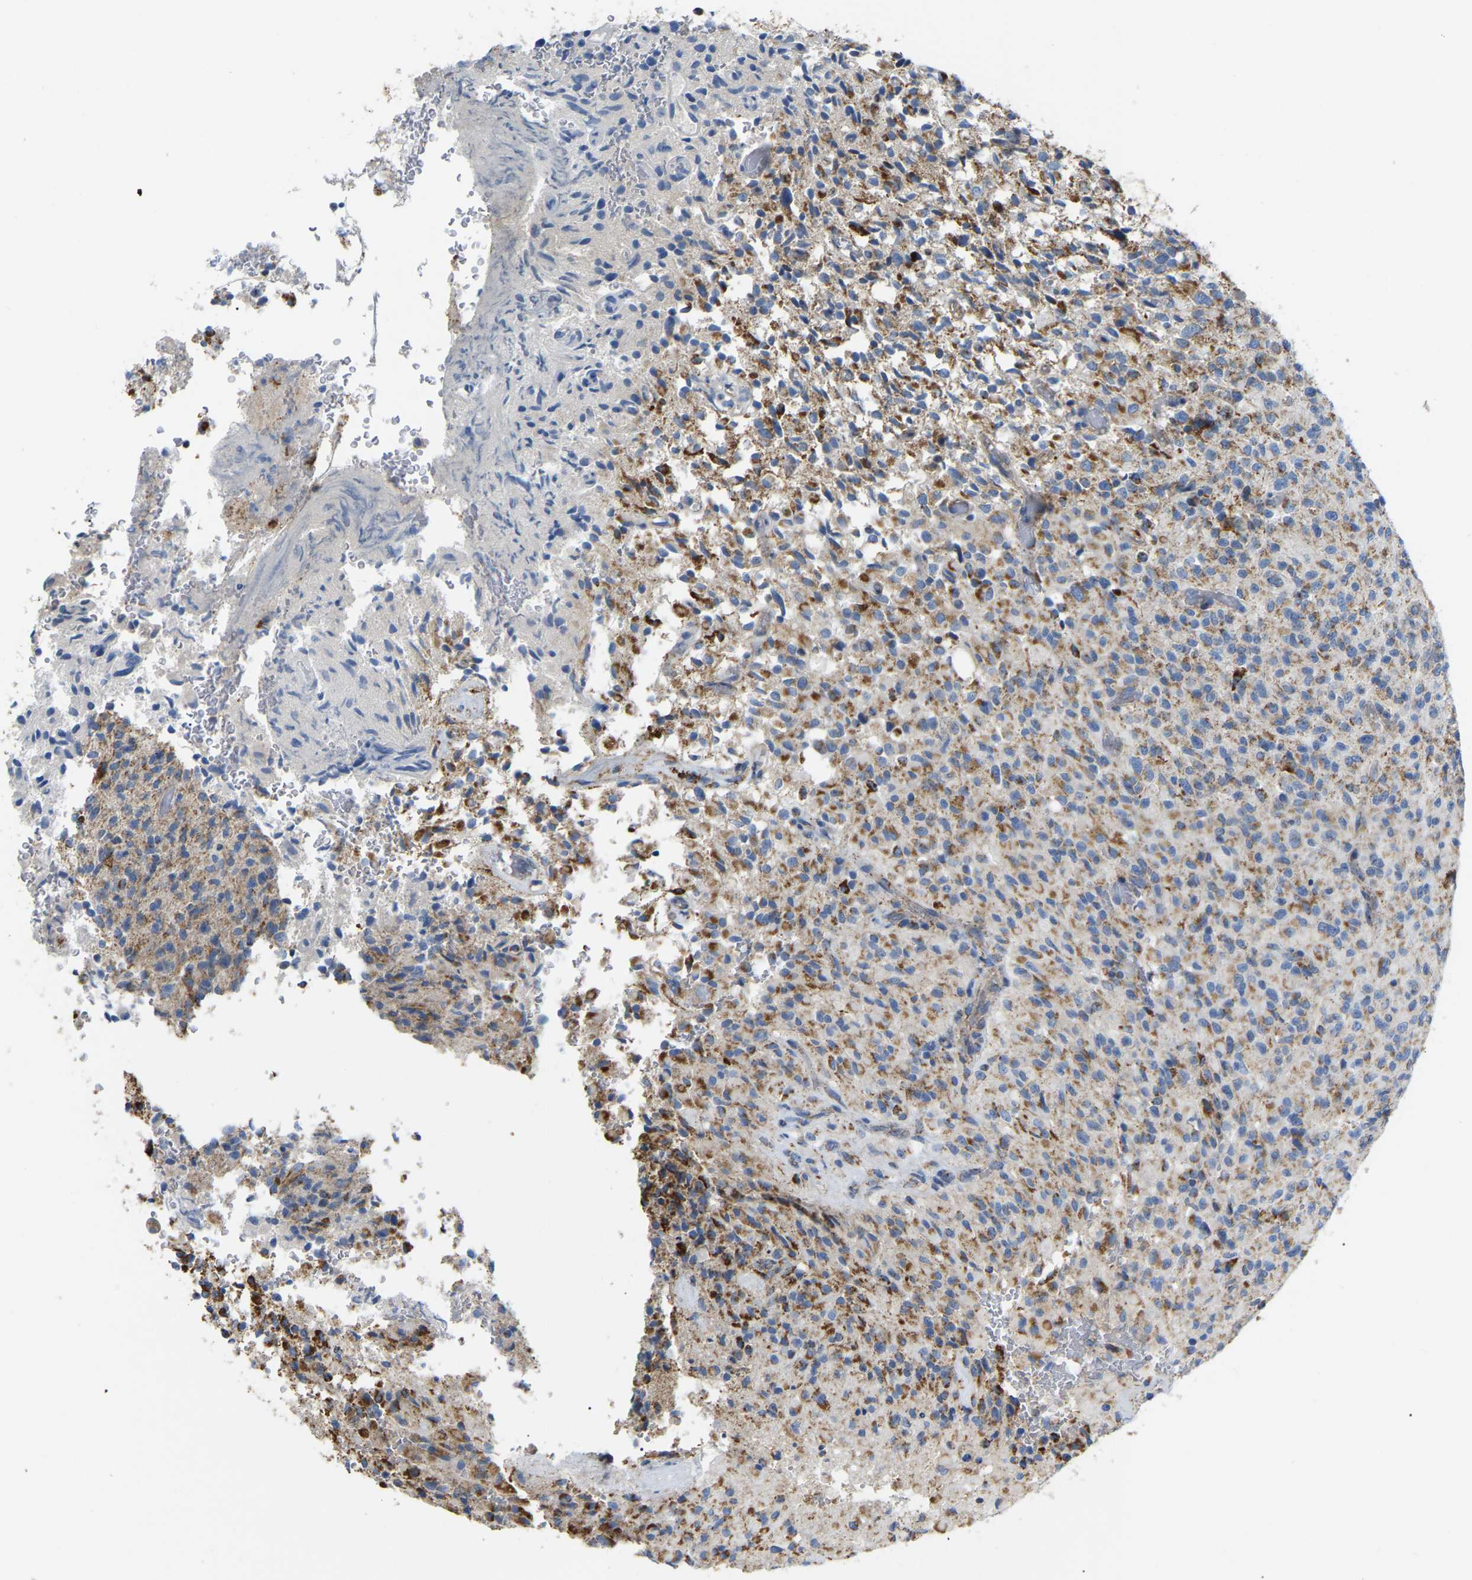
{"staining": {"intensity": "moderate", "quantity": "<25%", "location": "cytoplasmic/membranous"}, "tissue": "glioma", "cell_type": "Tumor cells", "image_type": "cancer", "snomed": [{"axis": "morphology", "description": "Glioma, malignant, High grade"}, {"axis": "topography", "description": "Brain"}], "caption": "Immunohistochemical staining of human malignant high-grade glioma displays low levels of moderate cytoplasmic/membranous staining in about <25% of tumor cells.", "gene": "HIBADH", "patient": {"sex": "male", "age": 71}}